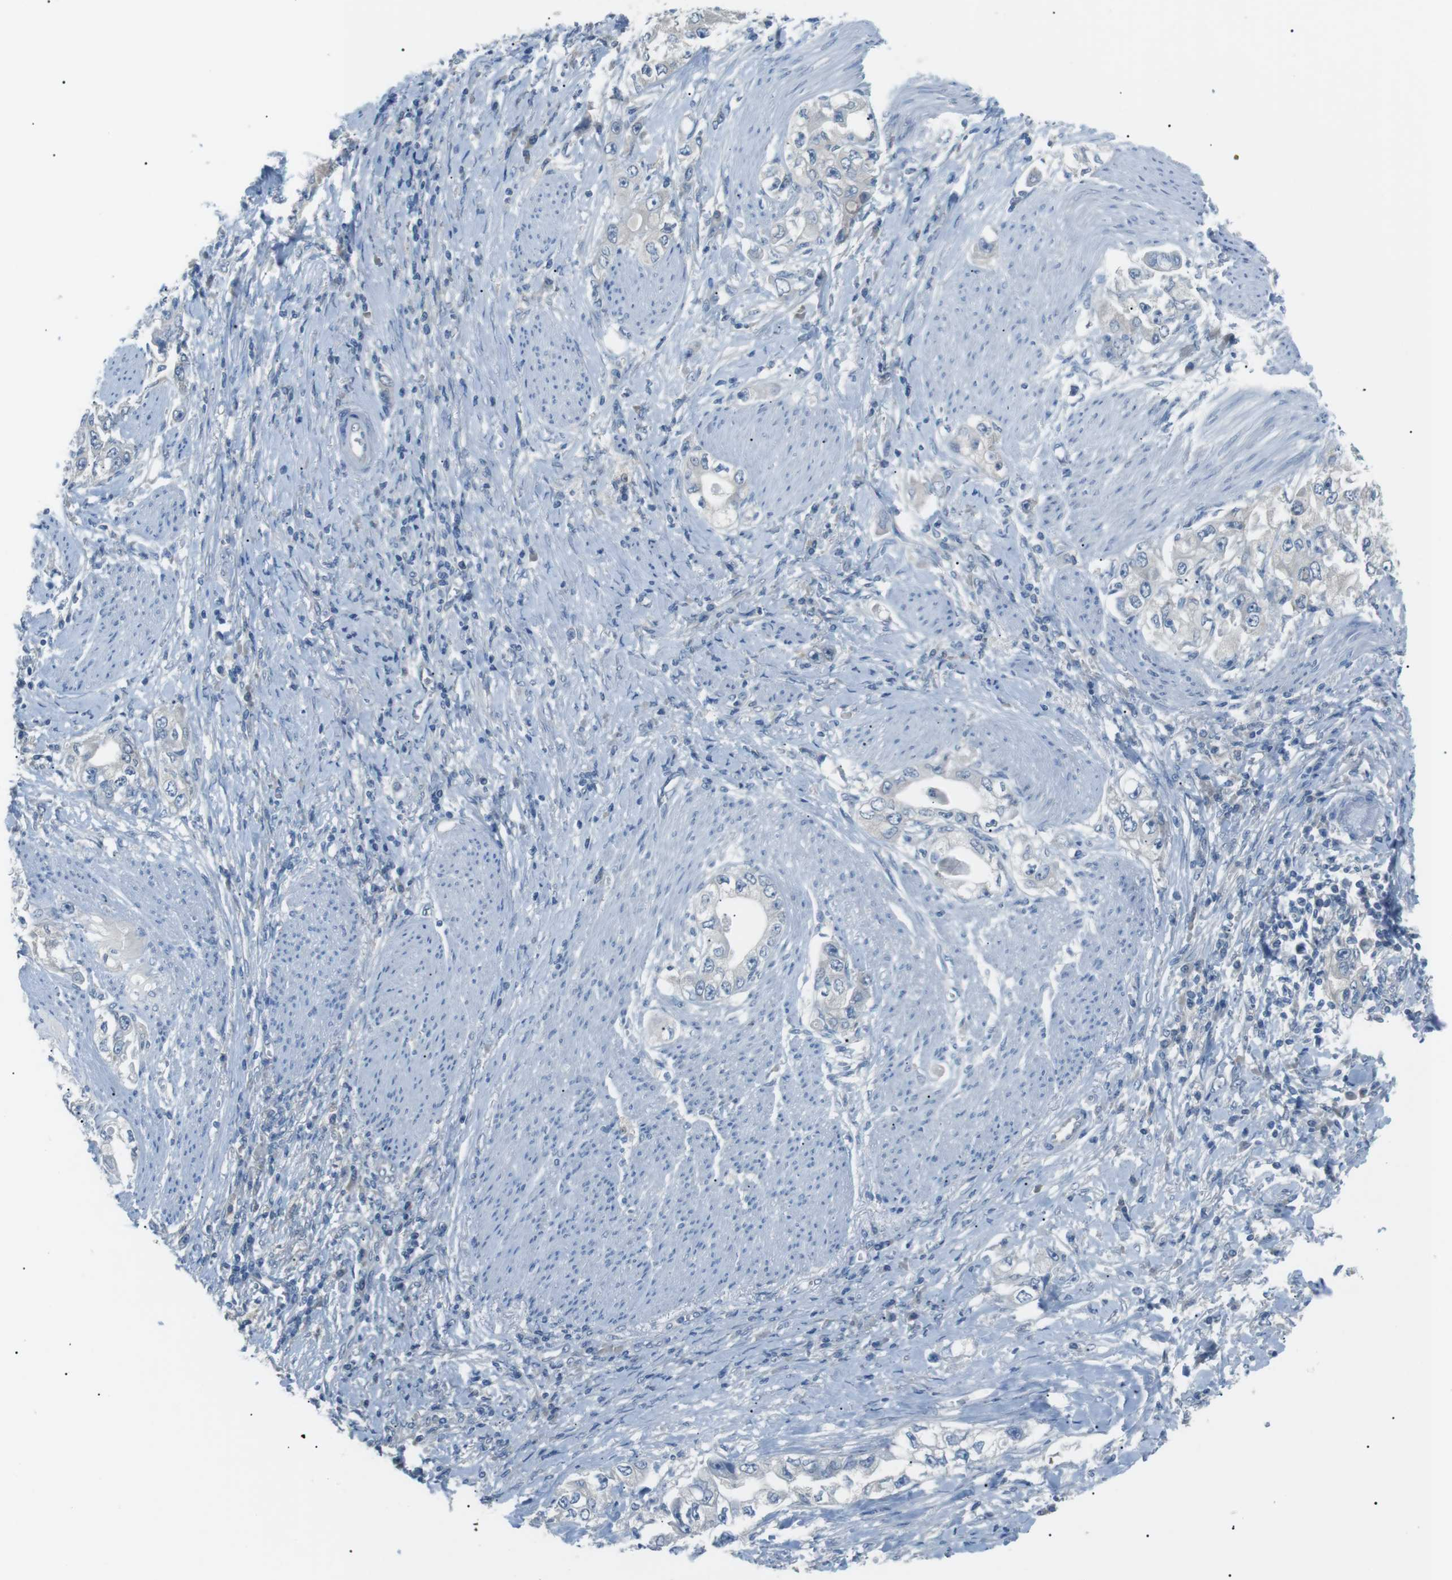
{"staining": {"intensity": "negative", "quantity": "none", "location": "none"}, "tissue": "stomach cancer", "cell_type": "Tumor cells", "image_type": "cancer", "snomed": [{"axis": "morphology", "description": "Adenocarcinoma, NOS"}, {"axis": "topography", "description": "Stomach, lower"}], "caption": "Immunohistochemistry of human stomach cancer reveals no staining in tumor cells. (Brightfield microscopy of DAB IHC at high magnification).", "gene": "CDH26", "patient": {"sex": "female", "age": 93}}